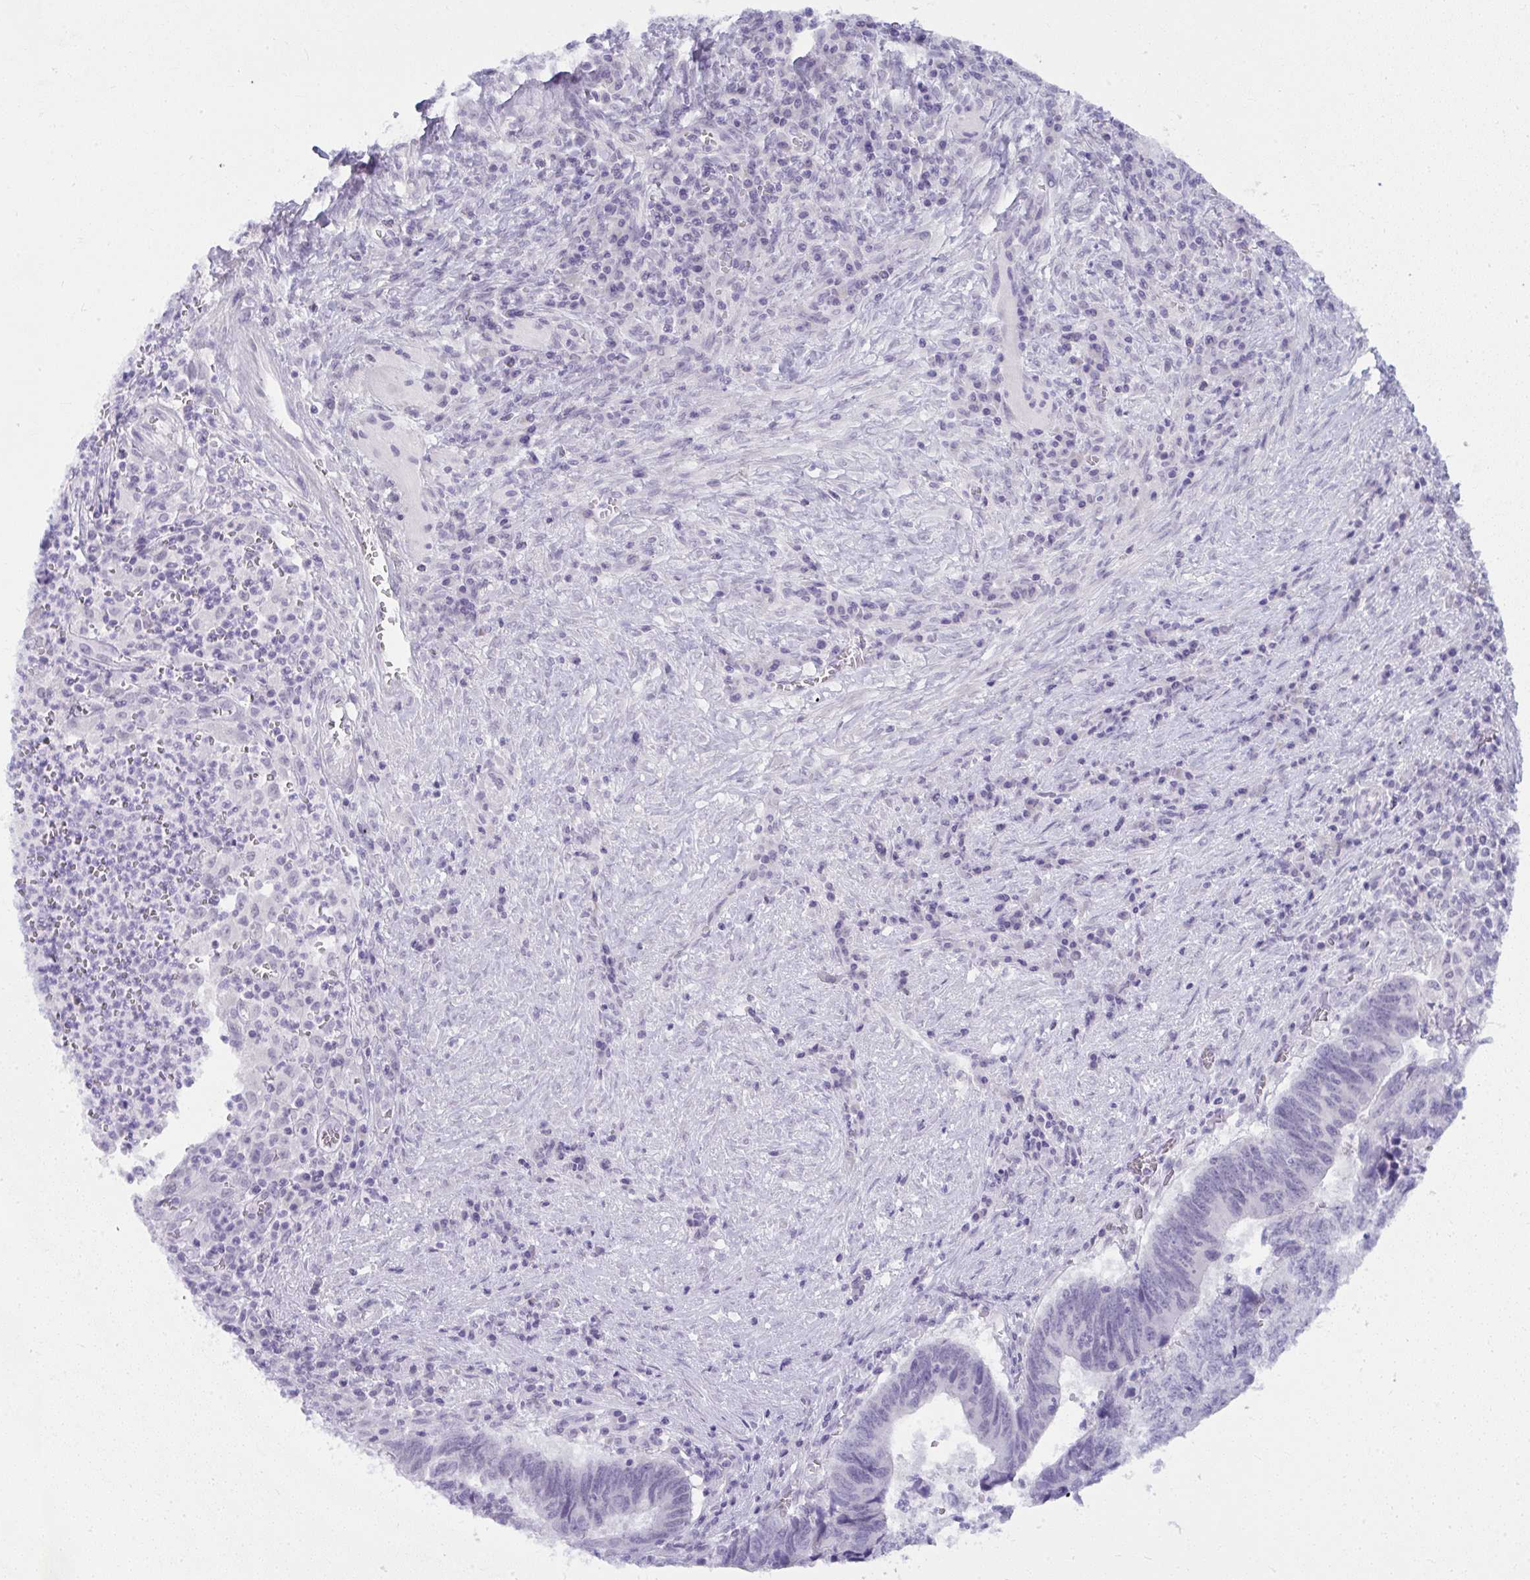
{"staining": {"intensity": "negative", "quantity": "none", "location": "none"}, "tissue": "colorectal cancer", "cell_type": "Tumor cells", "image_type": "cancer", "snomed": [{"axis": "morphology", "description": "Adenocarcinoma, NOS"}, {"axis": "topography", "description": "Colon"}], "caption": "This is a histopathology image of immunohistochemistry (IHC) staining of adenocarcinoma (colorectal), which shows no expression in tumor cells.", "gene": "UGT3A2", "patient": {"sex": "male", "age": 86}}